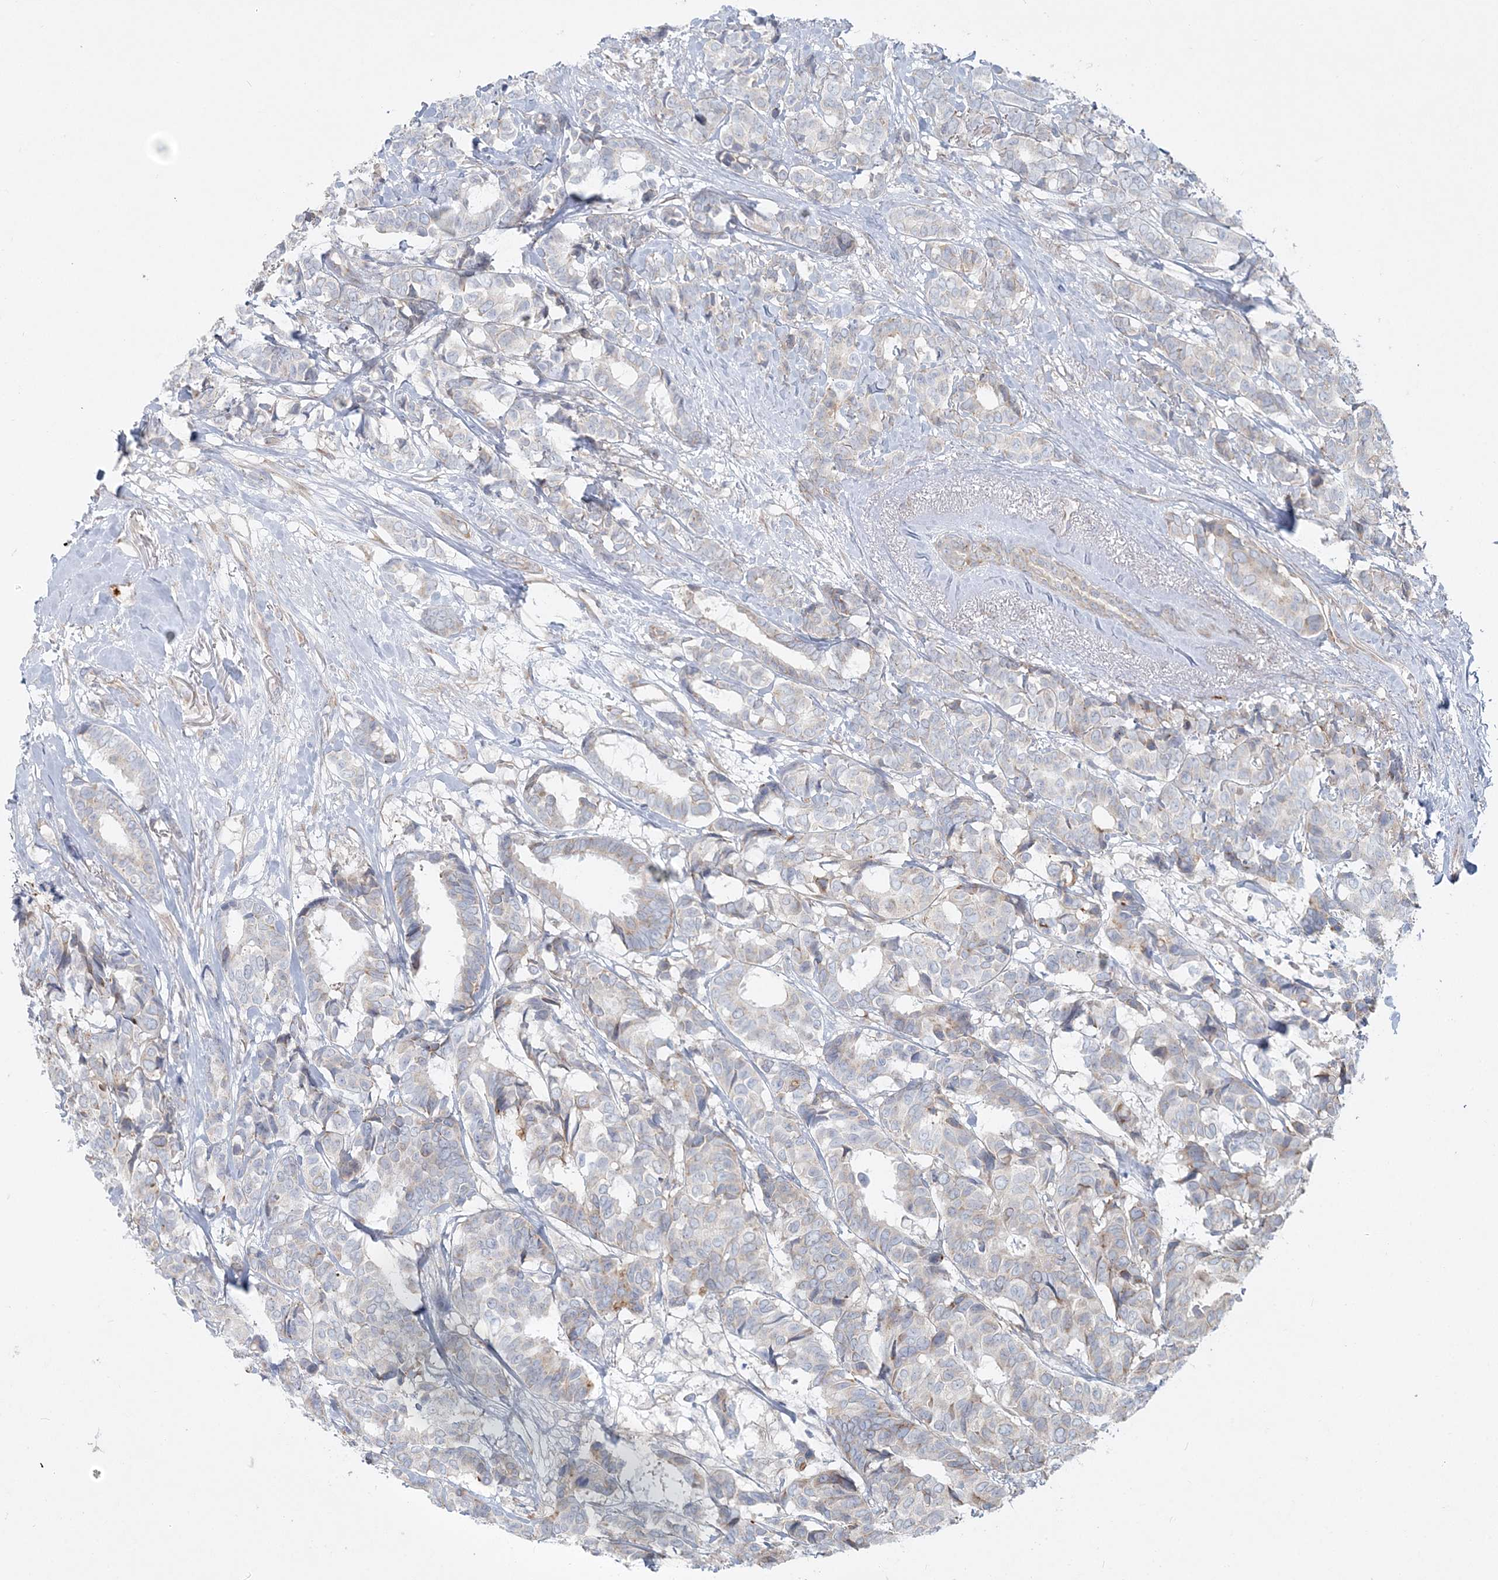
{"staining": {"intensity": "negative", "quantity": "none", "location": "none"}, "tissue": "breast cancer", "cell_type": "Tumor cells", "image_type": "cancer", "snomed": [{"axis": "morphology", "description": "Duct carcinoma"}, {"axis": "topography", "description": "Breast"}], "caption": "Tumor cells show no significant protein expression in breast invasive ductal carcinoma.", "gene": "CCNJ", "patient": {"sex": "female", "age": 87}}